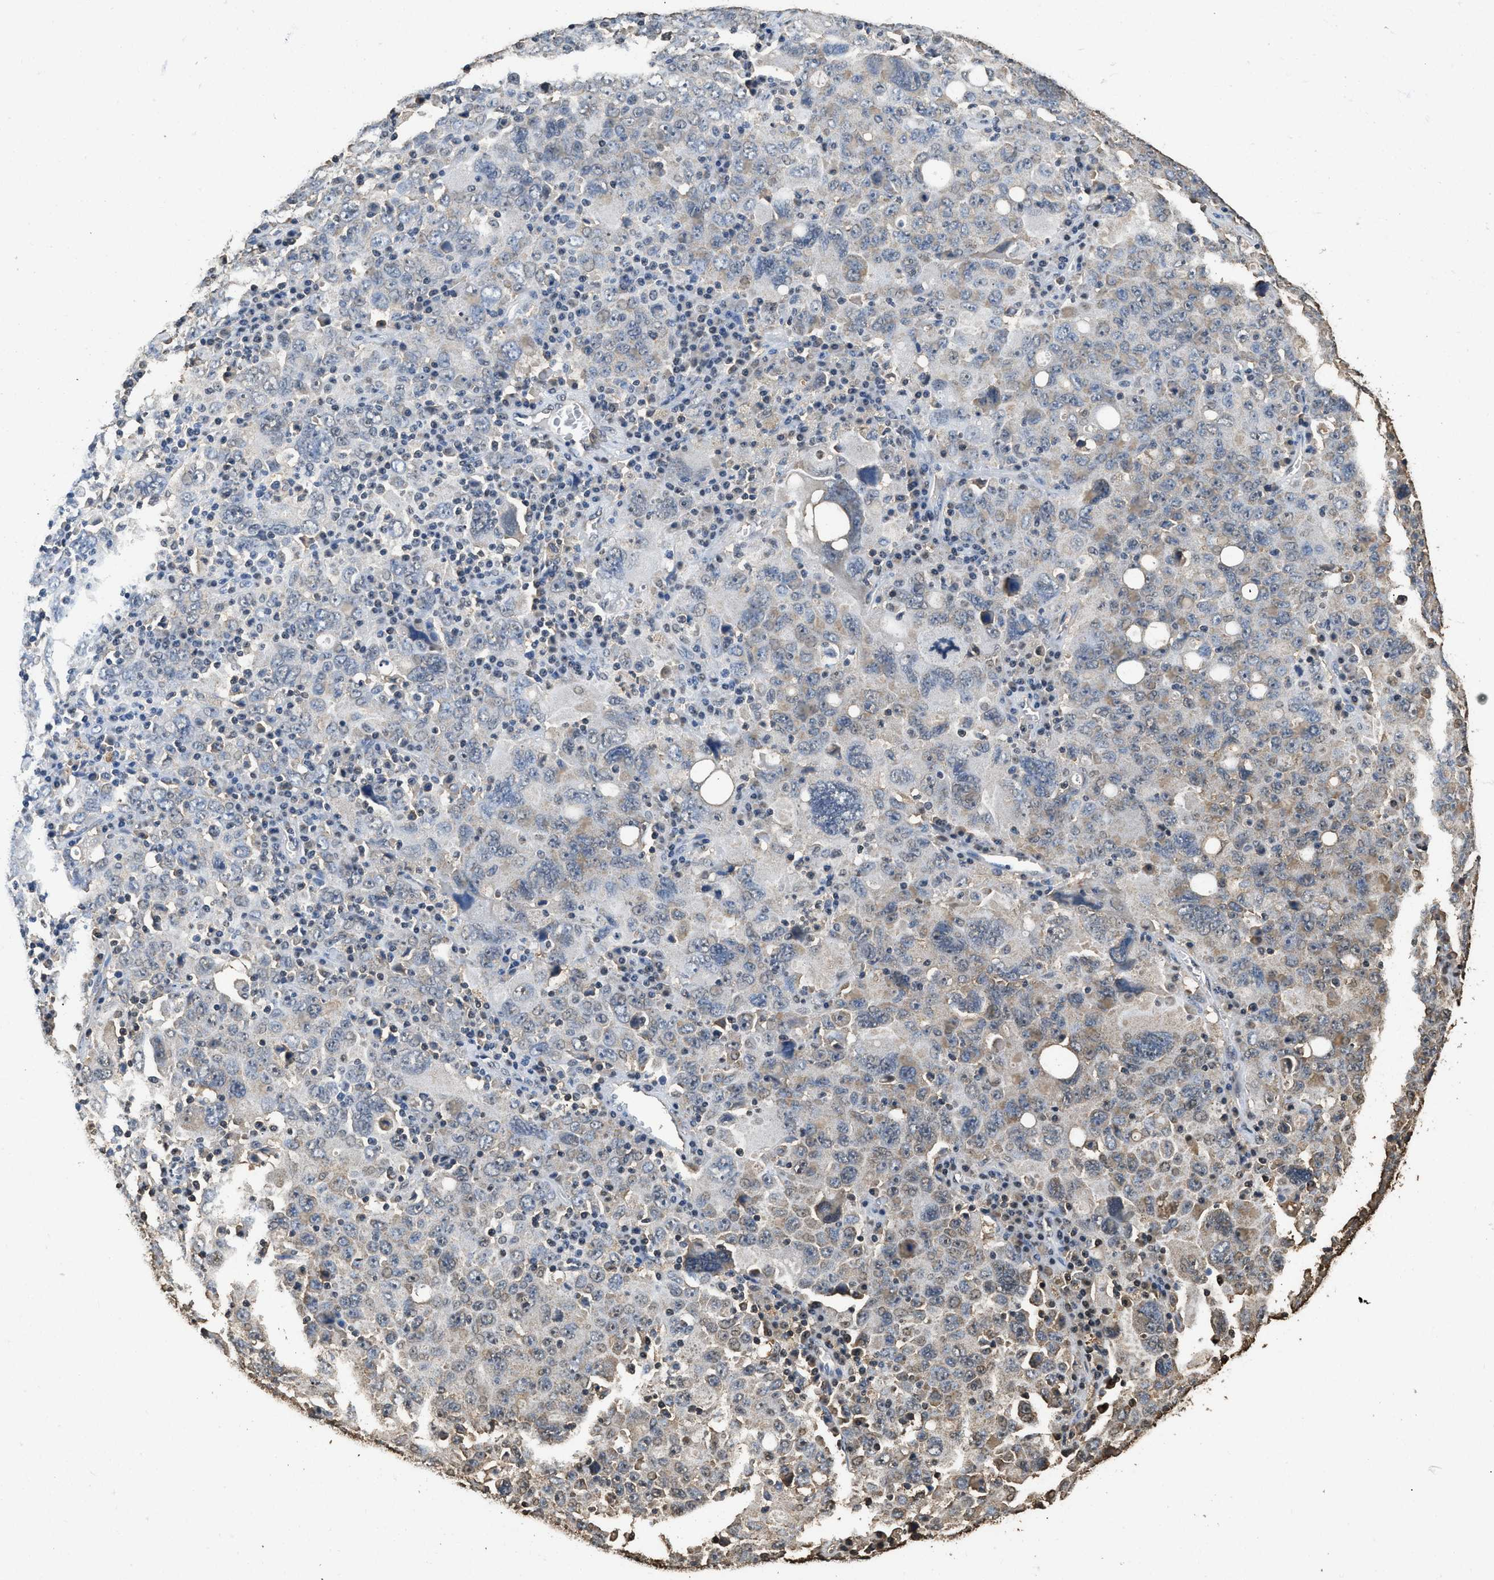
{"staining": {"intensity": "weak", "quantity": "25%-75%", "location": "cytoplasmic/membranous"}, "tissue": "ovarian cancer", "cell_type": "Tumor cells", "image_type": "cancer", "snomed": [{"axis": "morphology", "description": "Carcinoma, endometroid"}, {"axis": "topography", "description": "Ovary"}], "caption": "Protein staining of endometroid carcinoma (ovarian) tissue reveals weak cytoplasmic/membranous positivity in about 25%-75% of tumor cells. The staining was performed using DAB, with brown indicating positive protein expression. Nuclei are stained blue with hematoxylin.", "gene": "GAPDH", "patient": {"sex": "female", "age": 62}}